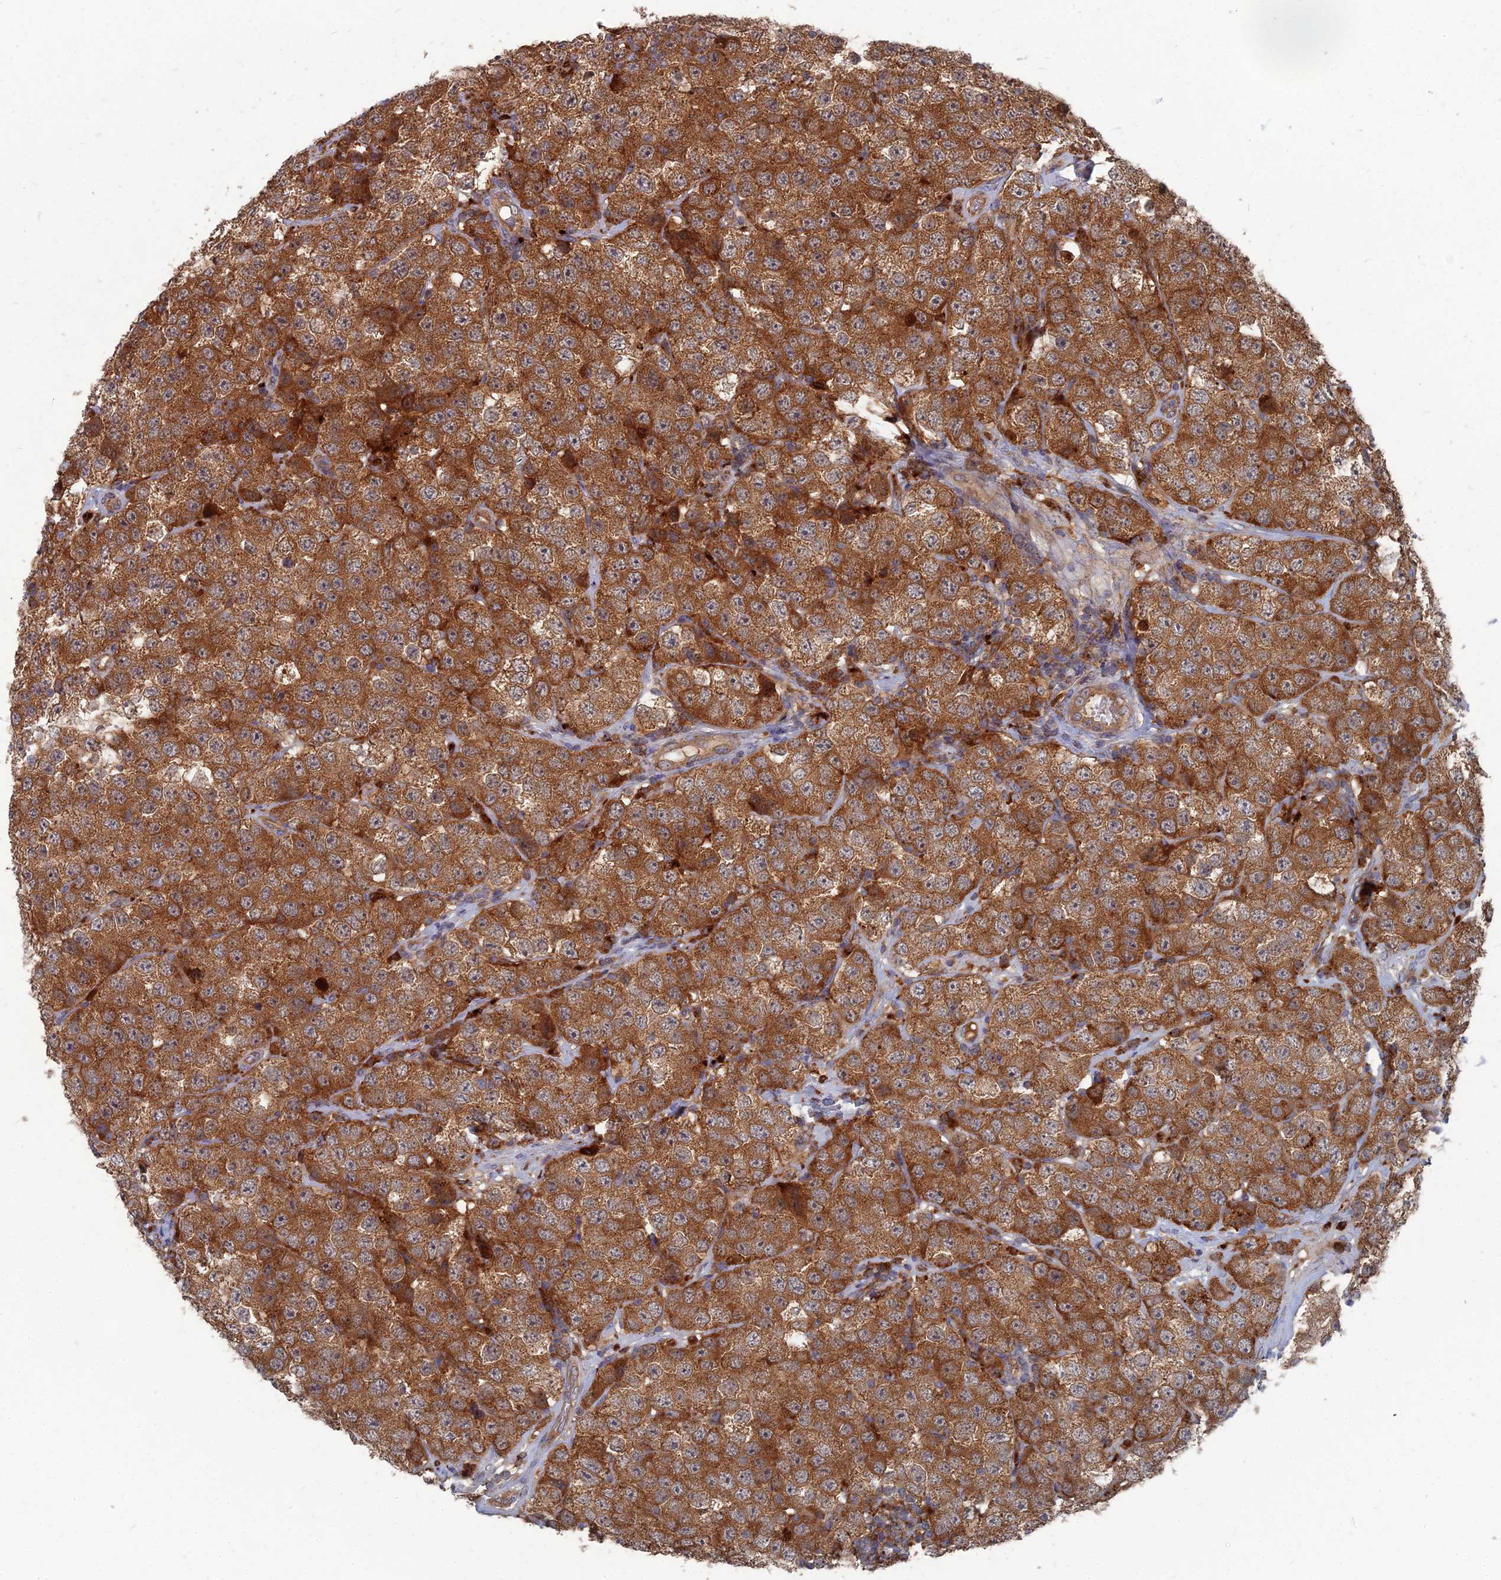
{"staining": {"intensity": "strong", "quantity": ">75%", "location": "cytoplasmic/membranous"}, "tissue": "testis cancer", "cell_type": "Tumor cells", "image_type": "cancer", "snomed": [{"axis": "morphology", "description": "Seminoma, NOS"}, {"axis": "topography", "description": "Testis"}], "caption": "IHC histopathology image of neoplastic tissue: testis cancer (seminoma) stained using immunohistochemistry (IHC) reveals high levels of strong protein expression localized specifically in the cytoplasmic/membranous of tumor cells, appearing as a cytoplasmic/membranous brown color.", "gene": "PPCDC", "patient": {"sex": "male", "age": 28}}